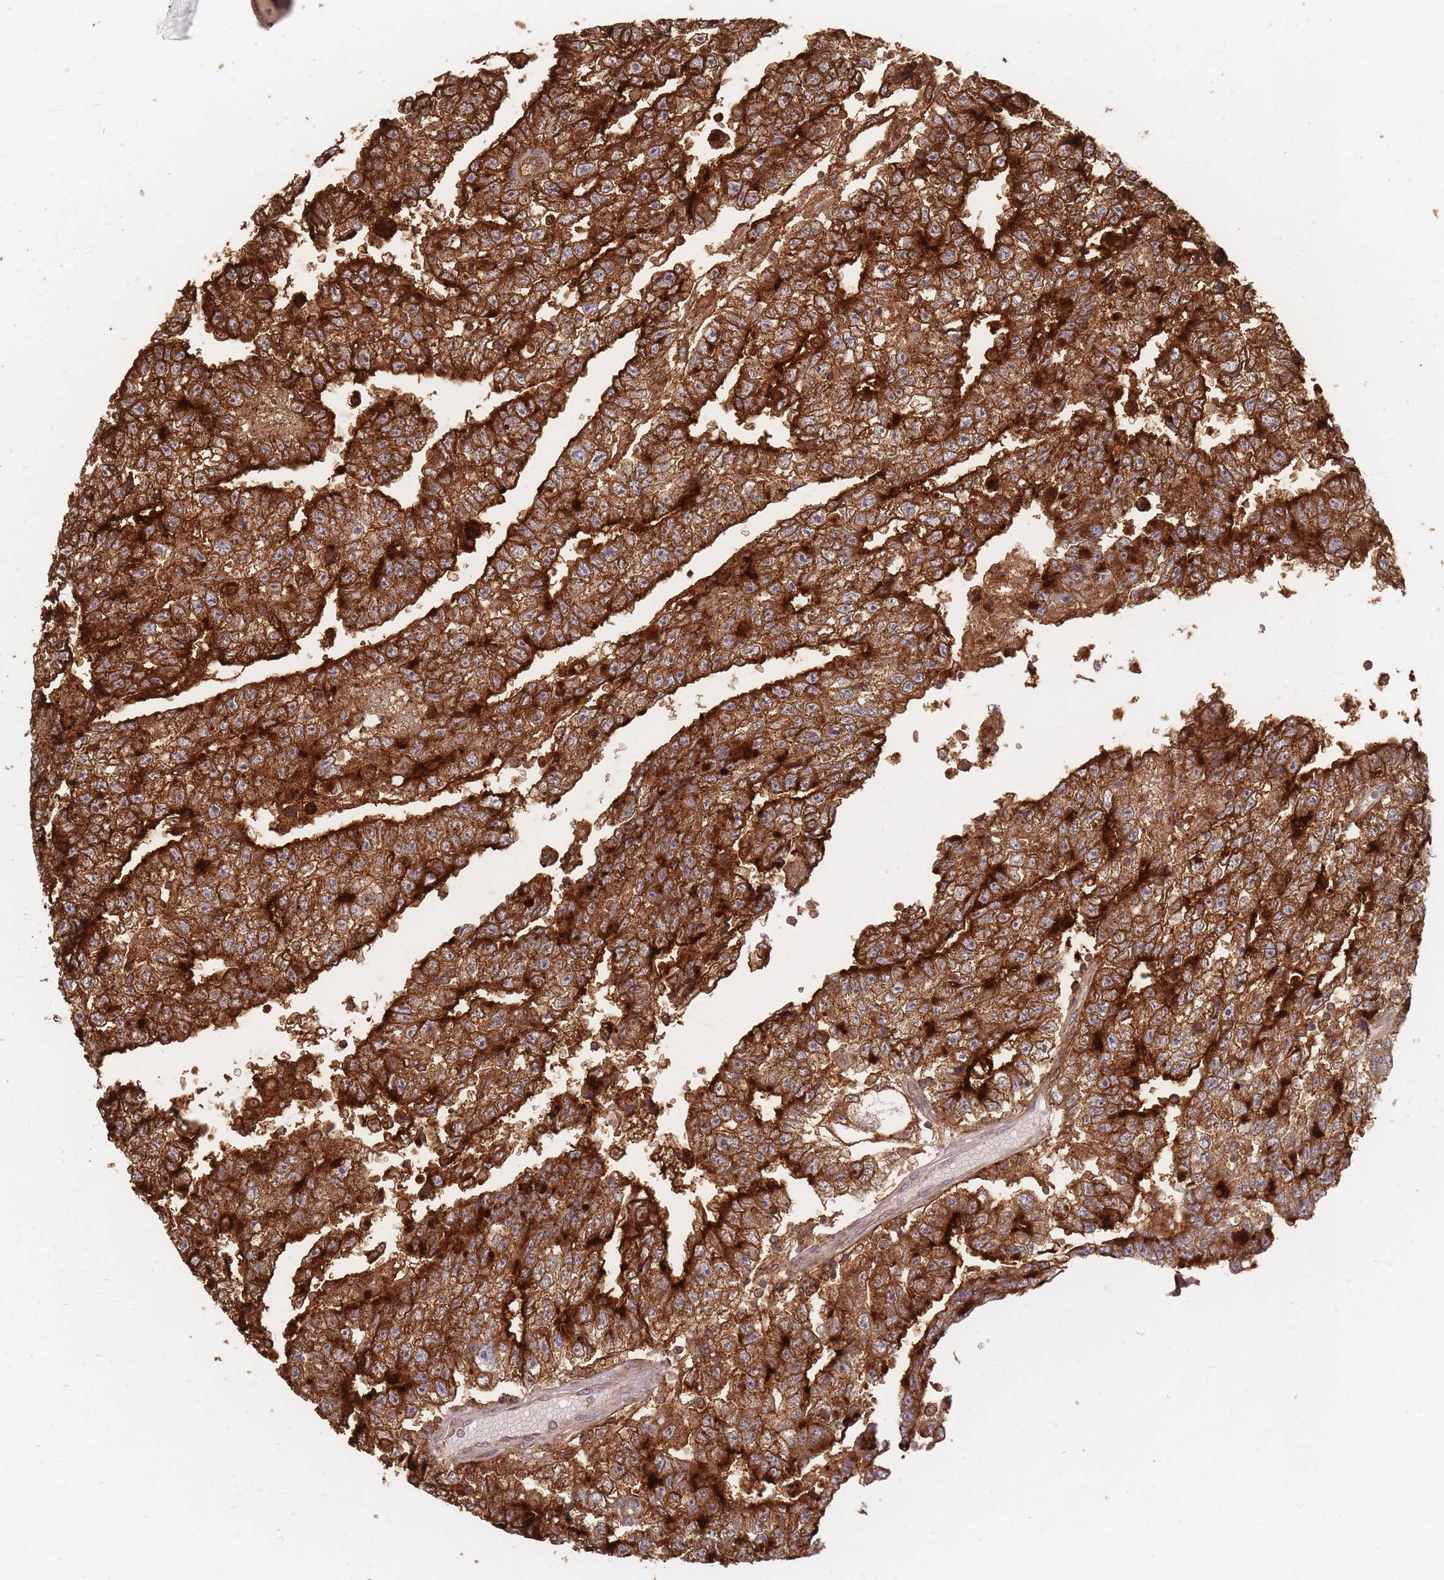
{"staining": {"intensity": "strong", "quantity": ">75%", "location": "cytoplasmic/membranous"}, "tissue": "testis cancer", "cell_type": "Tumor cells", "image_type": "cancer", "snomed": [{"axis": "morphology", "description": "Carcinoma, Embryonal, NOS"}, {"axis": "topography", "description": "Testis"}], "caption": "DAB (3,3'-diaminobenzidine) immunohistochemical staining of testis cancer (embryonal carcinoma) shows strong cytoplasmic/membranous protein staining in about >75% of tumor cells.", "gene": "MRPS6", "patient": {"sex": "male", "age": 25}}